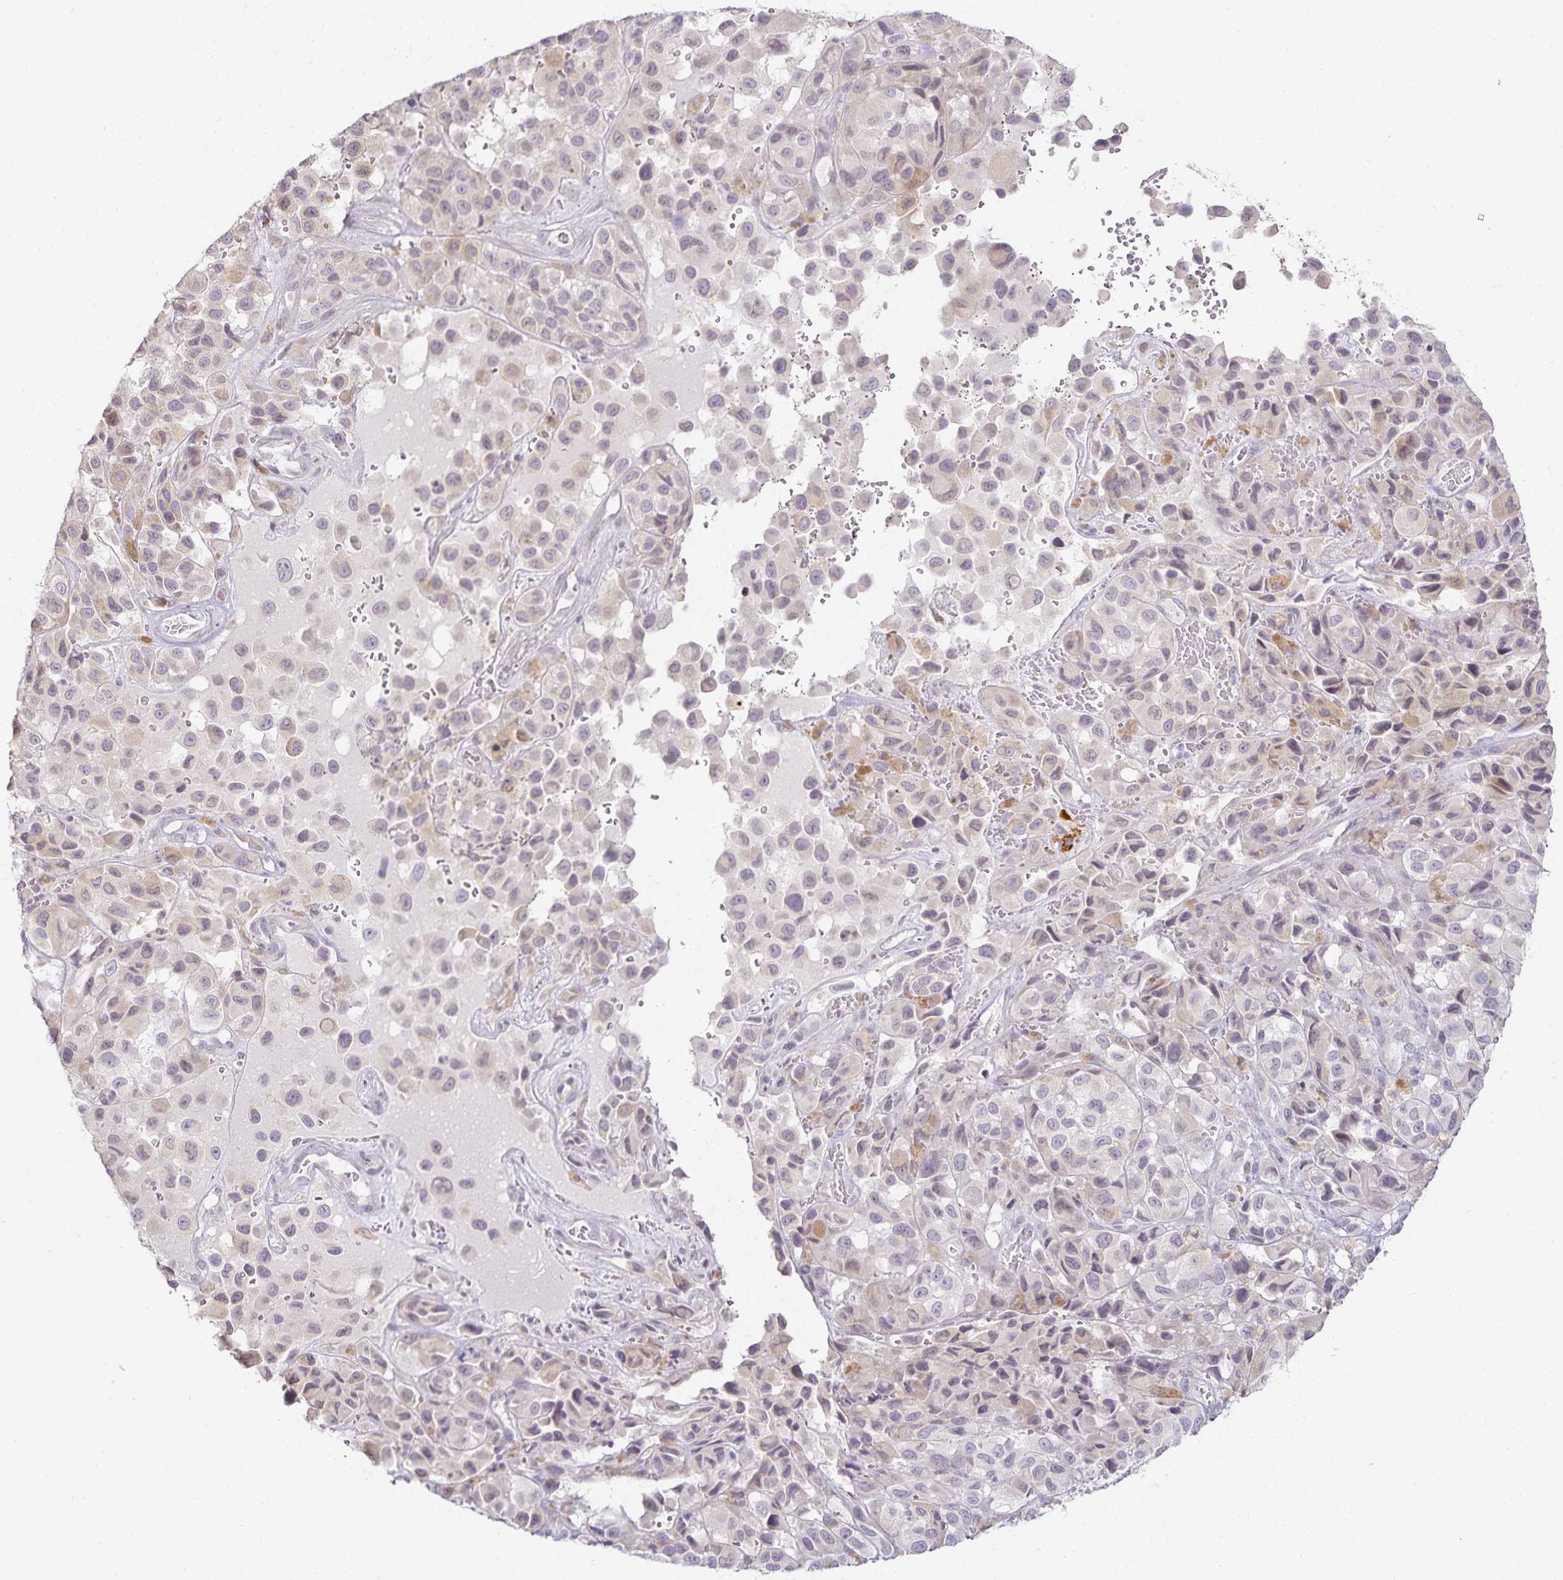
{"staining": {"intensity": "weak", "quantity": "<25%", "location": "cytoplasmic/membranous"}, "tissue": "melanoma", "cell_type": "Tumor cells", "image_type": "cancer", "snomed": [{"axis": "morphology", "description": "Malignant melanoma, NOS"}, {"axis": "topography", "description": "Skin"}], "caption": "DAB immunohistochemical staining of melanoma demonstrates no significant staining in tumor cells.", "gene": "GP2", "patient": {"sex": "male", "age": 93}}